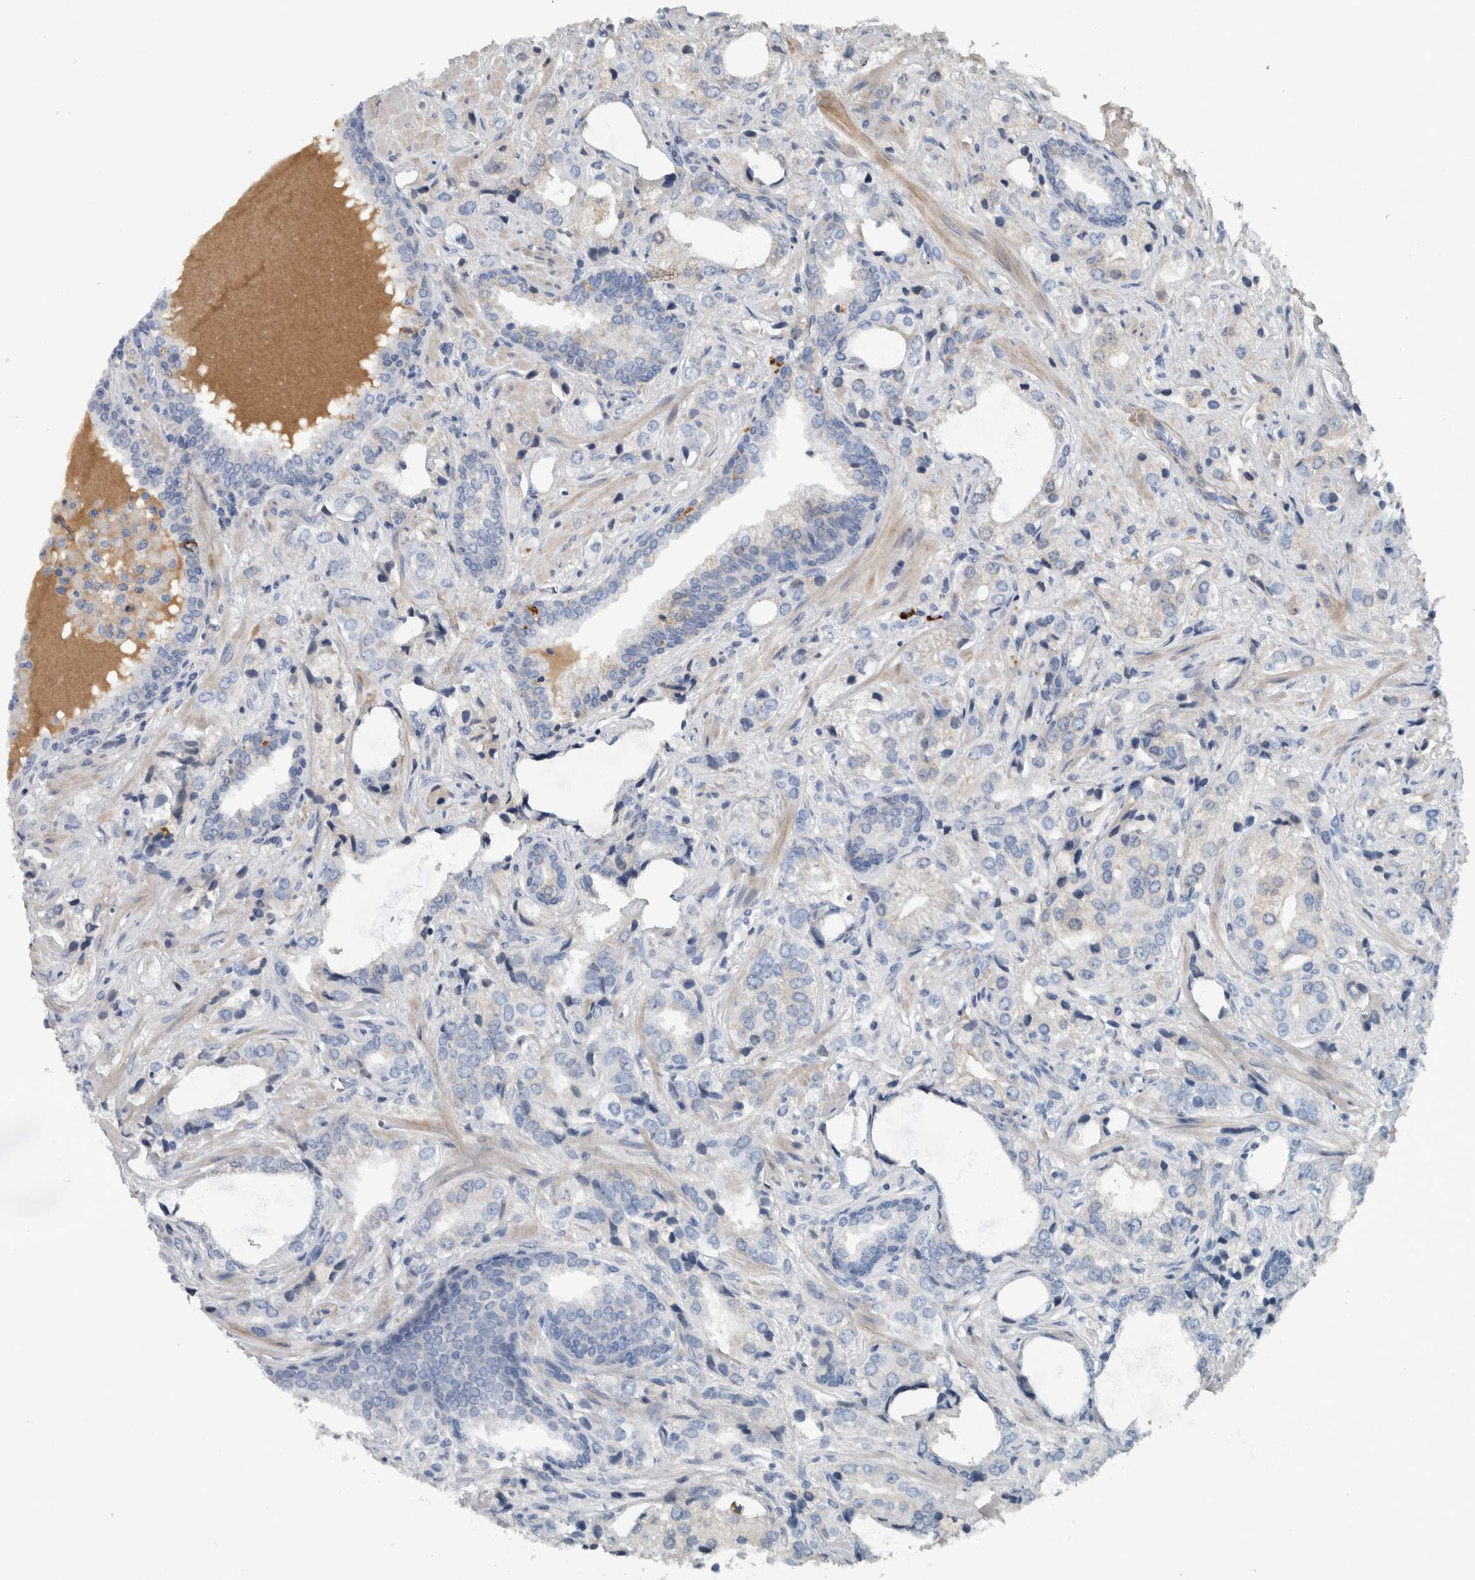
{"staining": {"intensity": "negative", "quantity": "none", "location": "none"}, "tissue": "prostate cancer", "cell_type": "Tumor cells", "image_type": "cancer", "snomed": [{"axis": "morphology", "description": "Adenocarcinoma, High grade"}, {"axis": "topography", "description": "Prostate"}], "caption": "Immunohistochemistry micrograph of neoplastic tissue: adenocarcinoma (high-grade) (prostate) stained with DAB demonstrates no significant protein positivity in tumor cells. The staining was performed using DAB to visualize the protein expression in brown, while the nuclei were stained in blue with hematoxylin (Magnification: 20x).", "gene": "SERPINC1", "patient": {"sex": "male", "age": 66}}